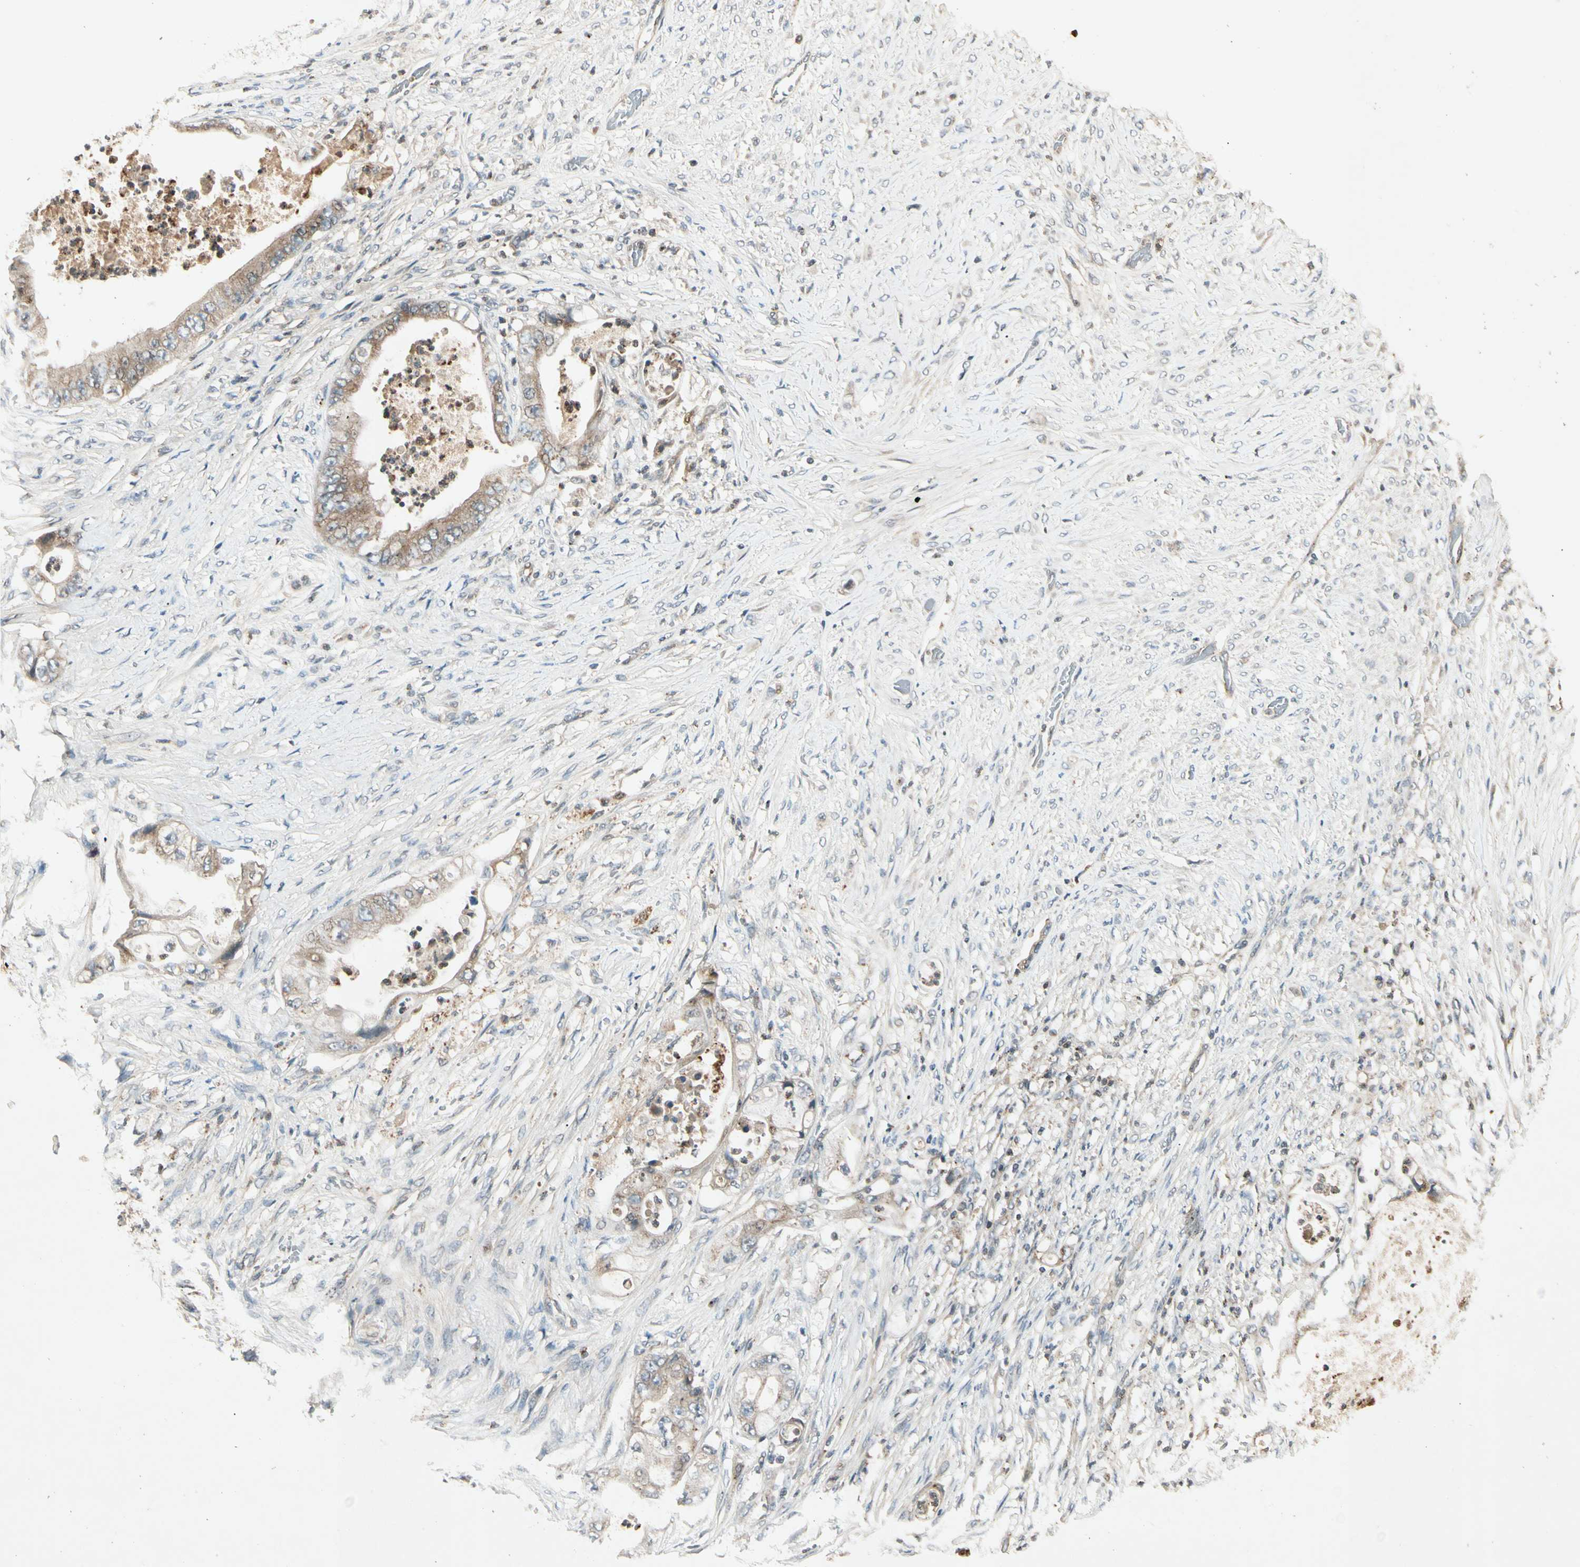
{"staining": {"intensity": "moderate", "quantity": ">75%", "location": "cytoplasmic/membranous"}, "tissue": "stomach cancer", "cell_type": "Tumor cells", "image_type": "cancer", "snomed": [{"axis": "morphology", "description": "Adenocarcinoma, NOS"}, {"axis": "topography", "description": "Stomach"}], "caption": "Tumor cells demonstrate medium levels of moderate cytoplasmic/membranous positivity in approximately >75% of cells in adenocarcinoma (stomach).", "gene": "FLOT1", "patient": {"sex": "female", "age": 73}}